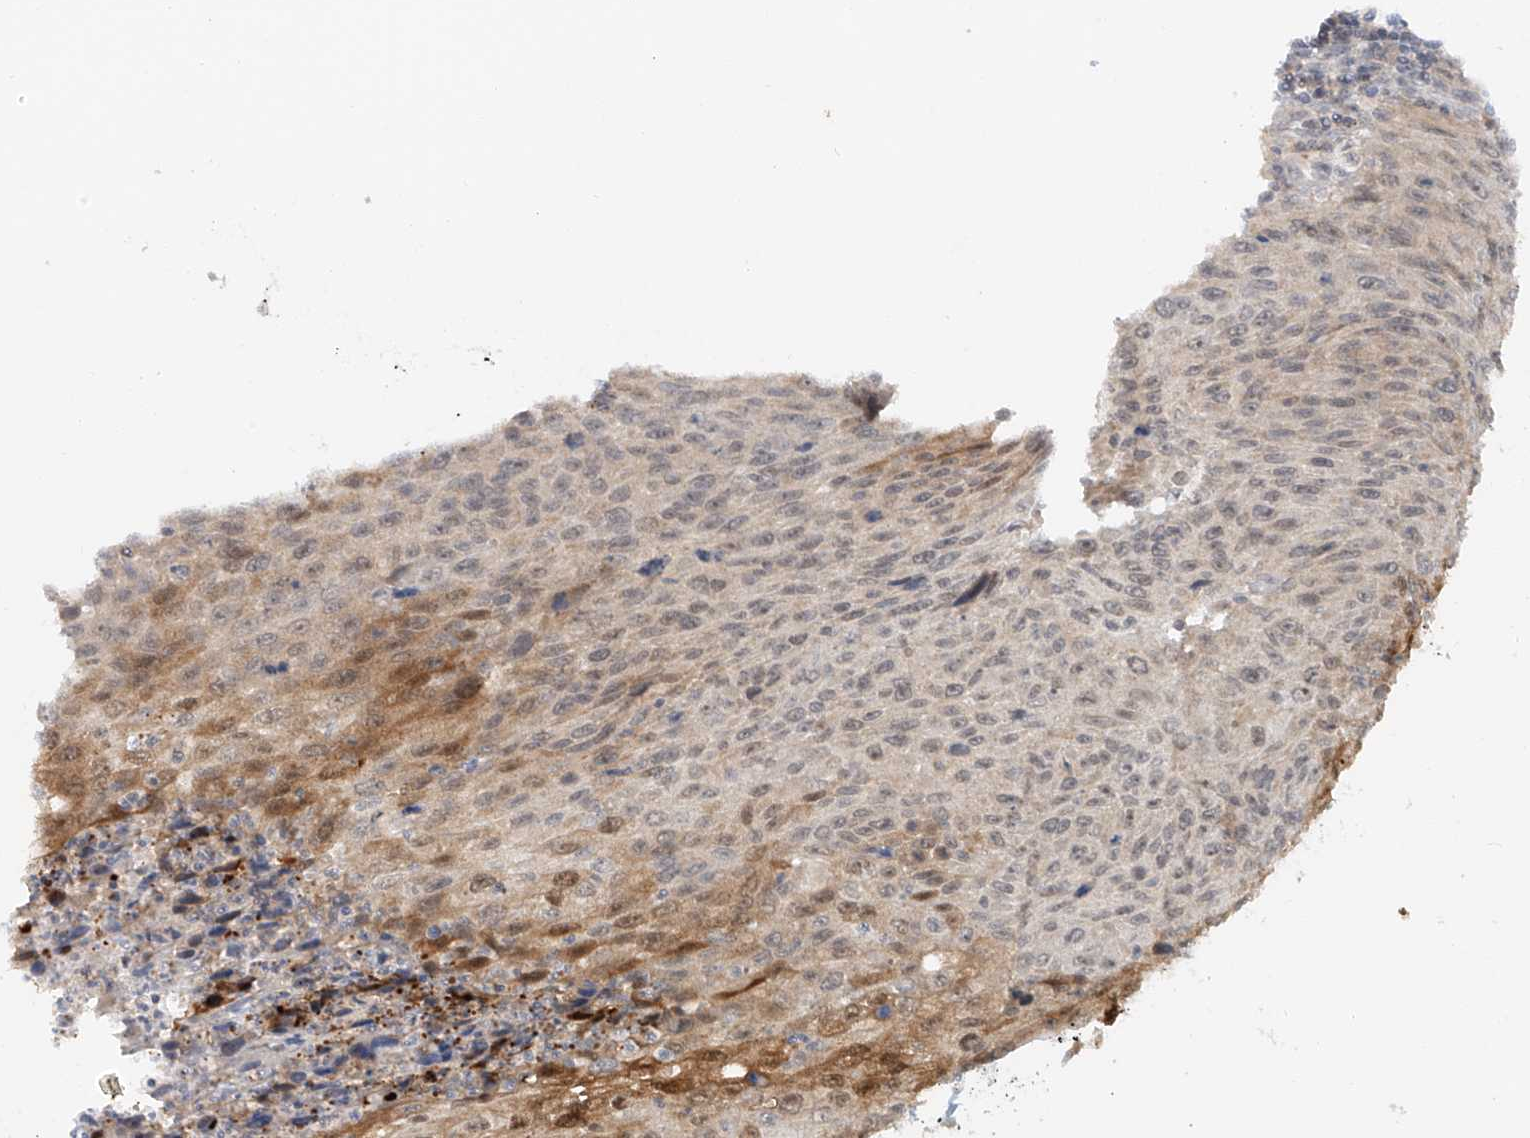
{"staining": {"intensity": "moderate", "quantity": "<25%", "location": "cytoplasmic/membranous,nuclear"}, "tissue": "cervical cancer", "cell_type": "Tumor cells", "image_type": "cancer", "snomed": [{"axis": "morphology", "description": "Squamous cell carcinoma, NOS"}, {"axis": "topography", "description": "Cervix"}], "caption": "This is an image of IHC staining of cervical cancer (squamous cell carcinoma), which shows moderate staining in the cytoplasmic/membranous and nuclear of tumor cells.", "gene": "MIPEP", "patient": {"sex": "female", "age": 32}}